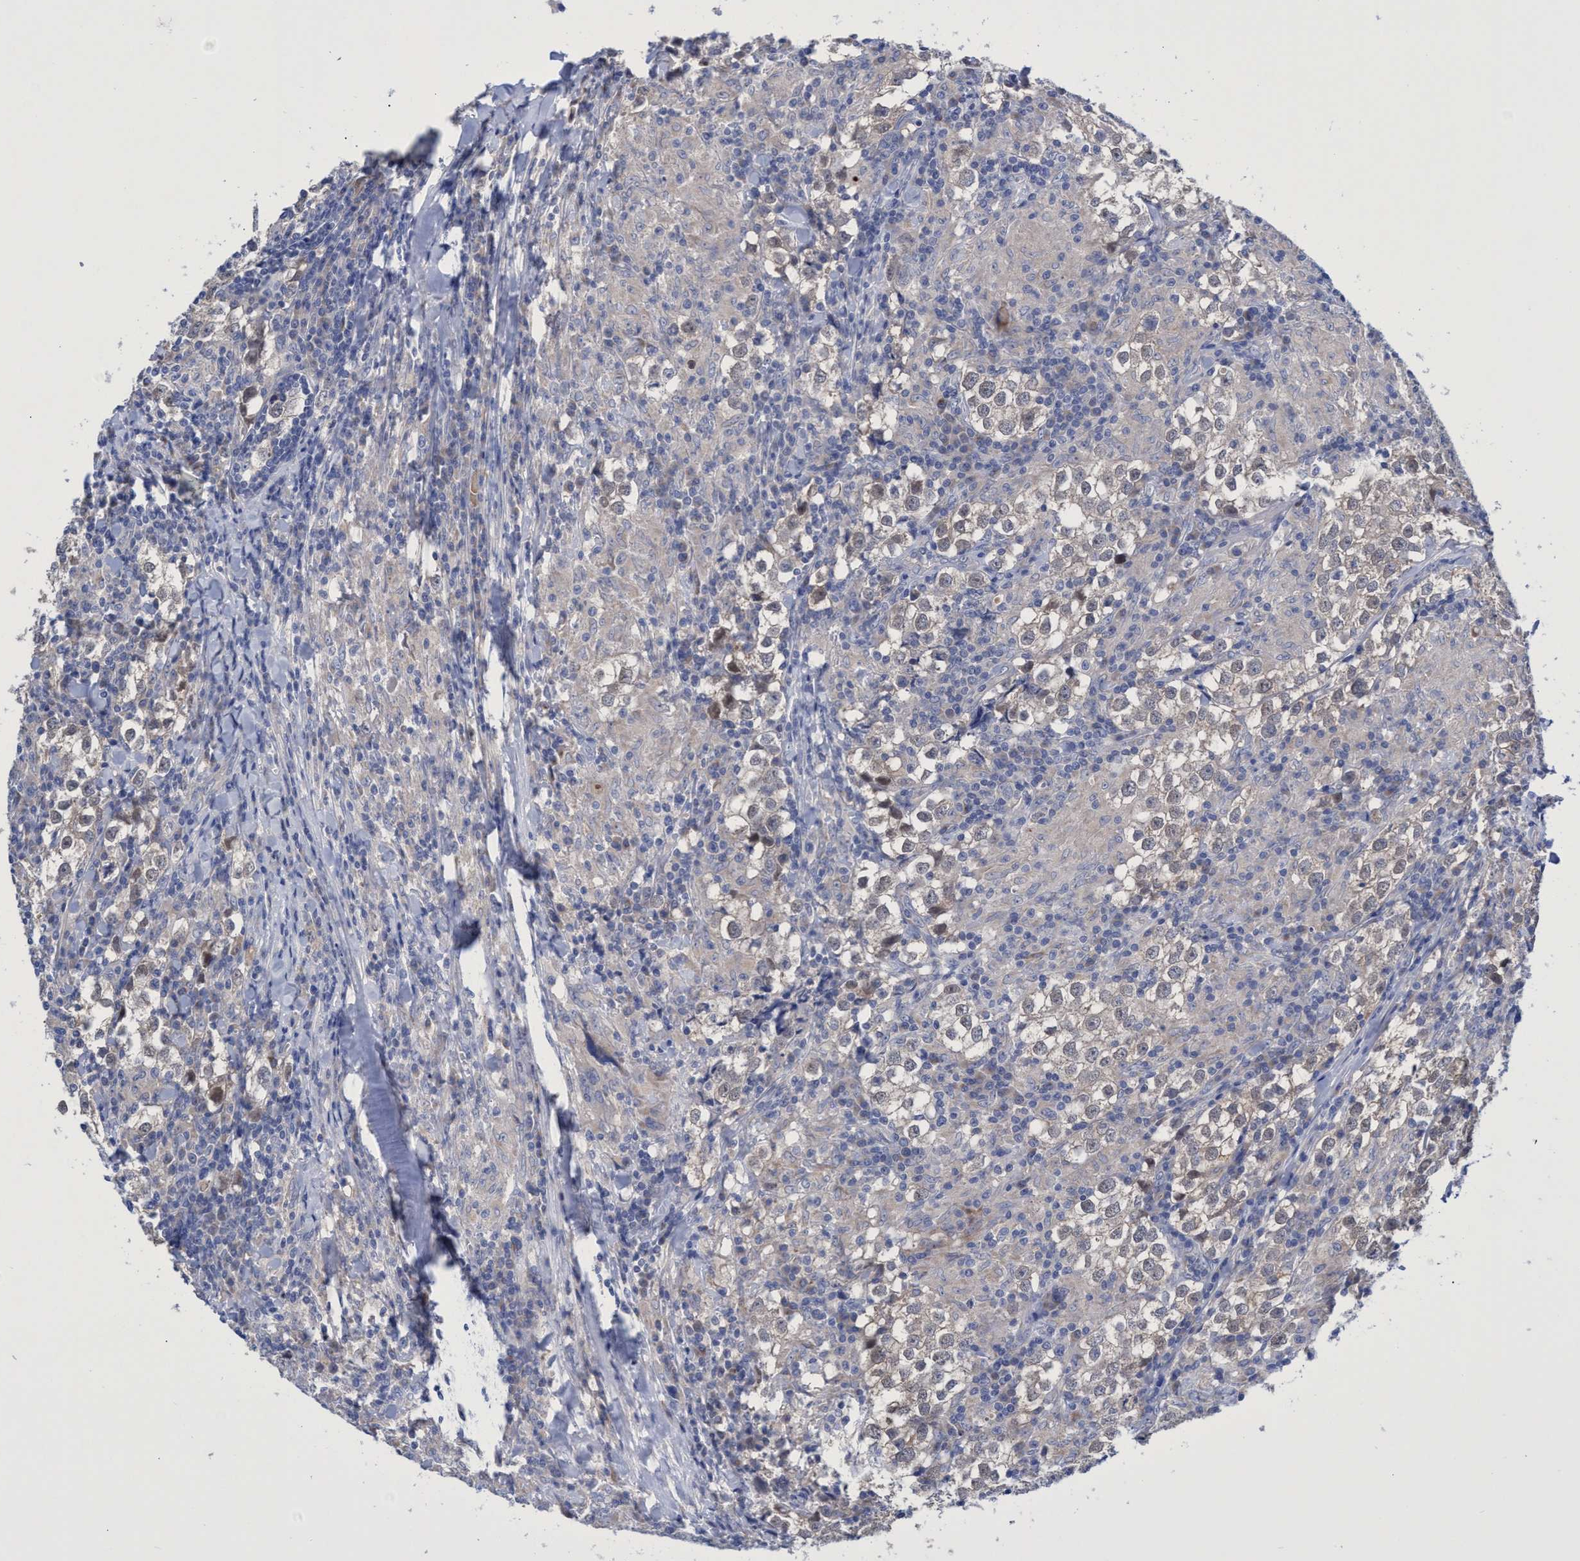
{"staining": {"intensity": "weak", "quantity": "<25%", "location": "cytoplasmic/membranous"}, "tissue": "testis cancer", "cell_type": "Tumor cells", "image_type": "cancer", "snomed": [{"axis": "morphology", "description": "Seminoma, NOS"}, {"axis": "morphology", "description": "Carcinoma, Embryonal, NOS"}, {"axis": "topography", "description": "Testis"}], "caption": "This is an immunohistochemistry micrograph of human embryonal carcinoma (testis). There is no staining in tumor cells.", "gene": "SVEP1", "patient": {"sex": "male", "age": 36}}